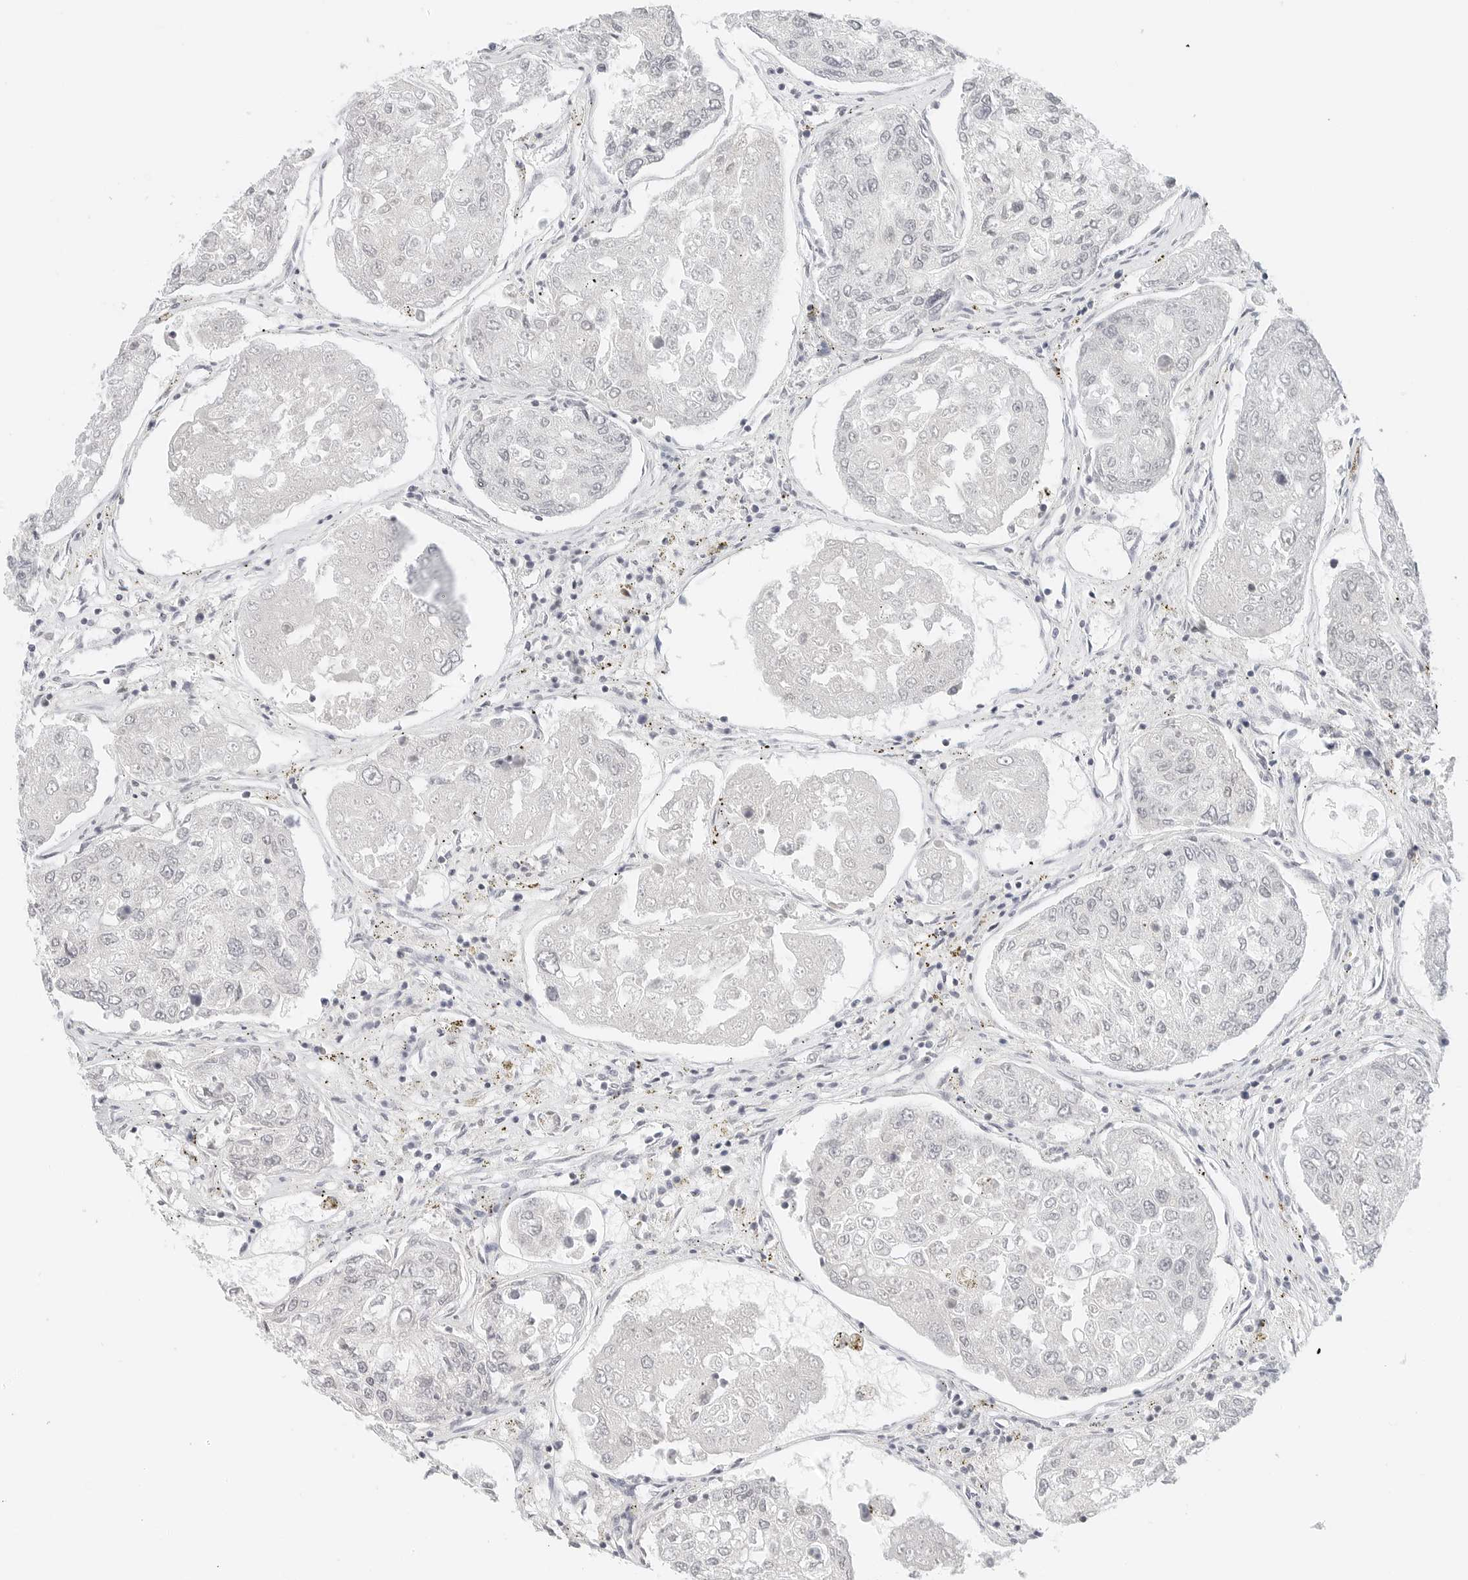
{"staining": {"intensity": "negative", "quantity": "none", "location": "none"}, "tissue": "urothelial cancer", "cell_type": "Tumor cells", "image_type": "cancer", "snomed": [{"axis": "morphology", "description": "Urothelial carcinoma, High grade"}, {"axis": "topography", "description": "Lymph node"}, {"axis": "topography", "description": "Urinary bladder"}], "caption": "Immunohistochemical staining of human urothelial carcinoma (high-grade) exhibits no significant expression in tumor cells.", "gene": "NEO1", "patient": {"sex": "male", "age": 51}}